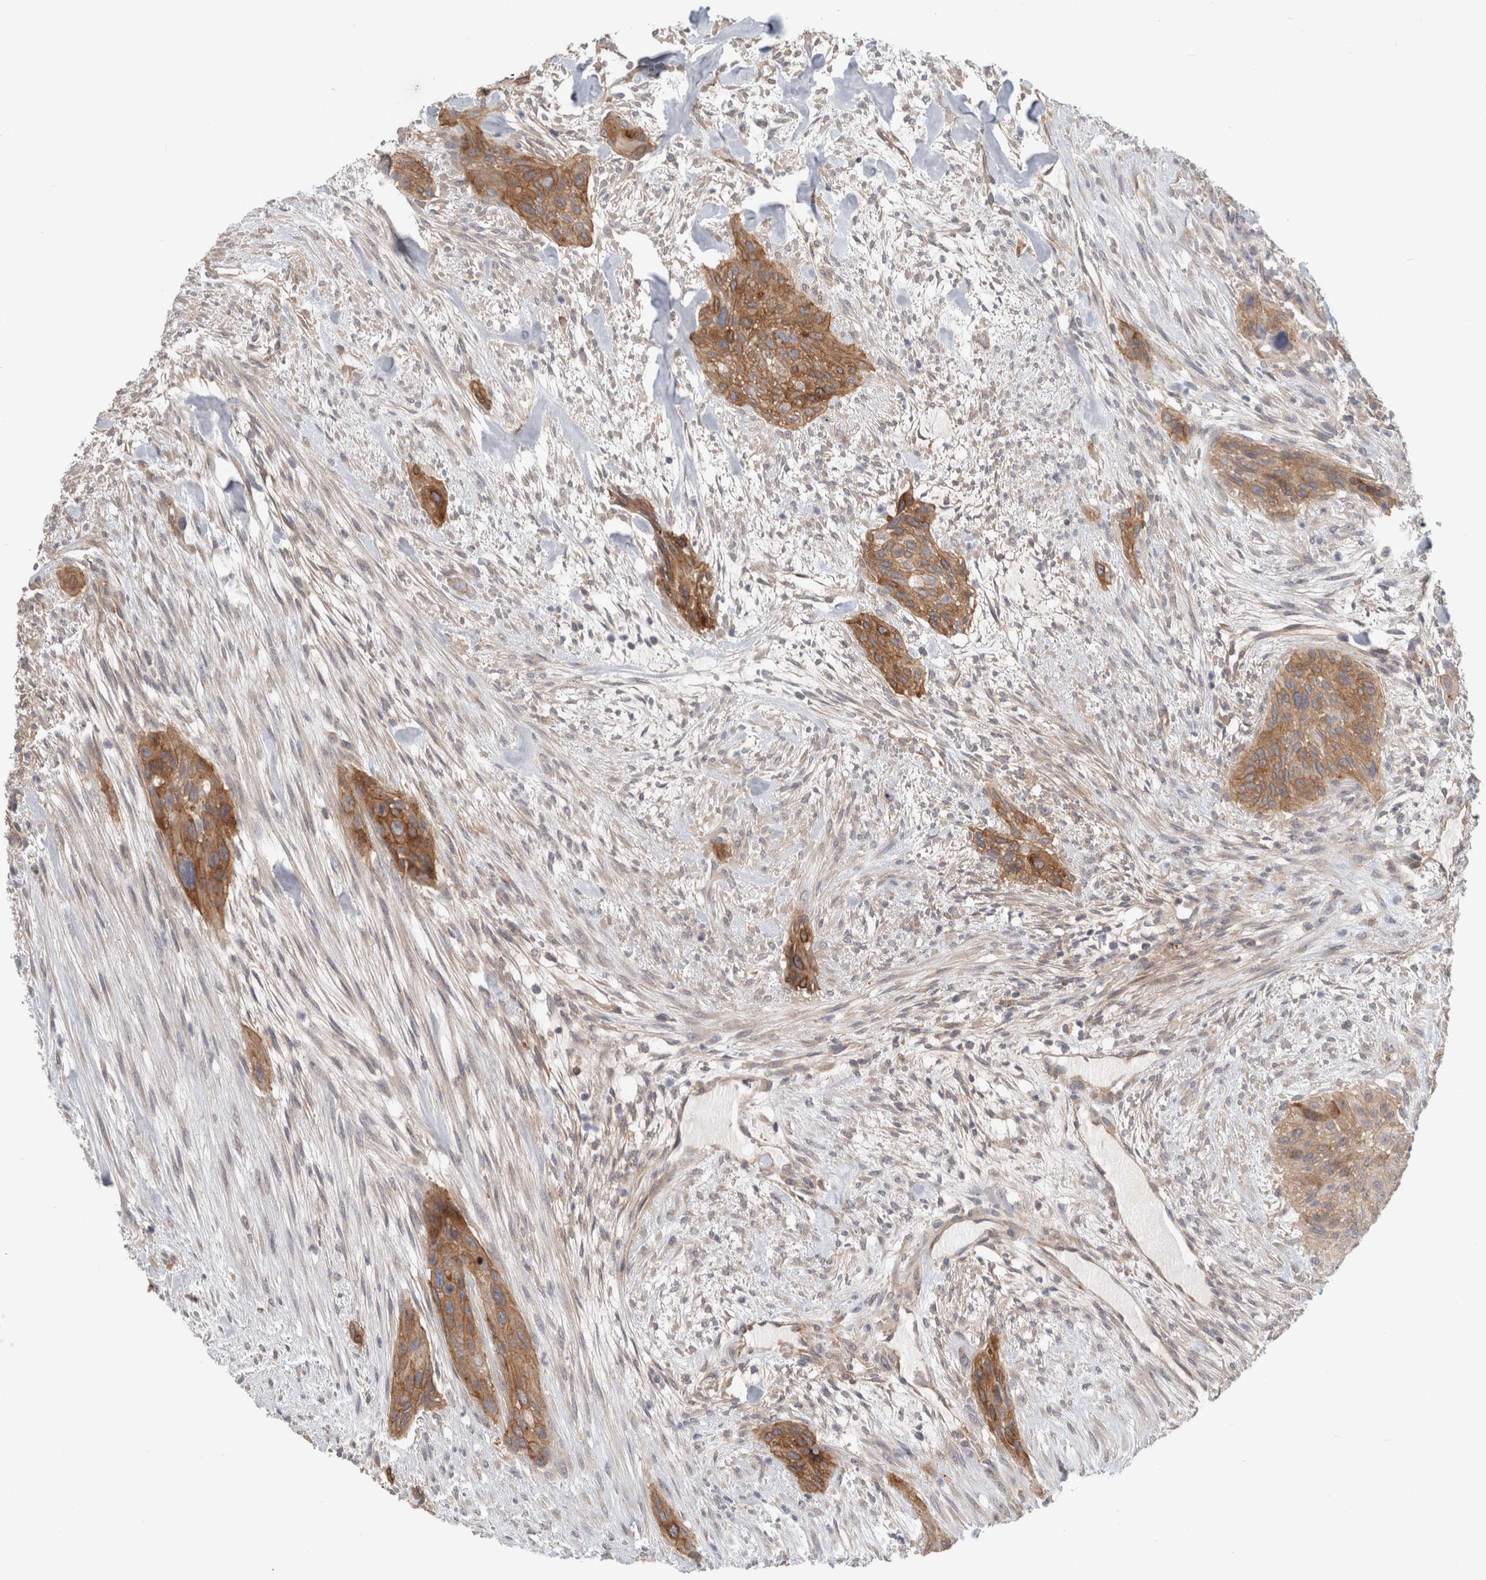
{"staining": {"intensity": "moderate", "quantity": ">75%", "location": "cytoplasmic/membranous"}, "tissue": "urothelial cancer", "cell_type": "Tumor cells", "image_type": "cancer", "snomed": [{"axis": "morphology", "description": "Urothelial carcinoma, High grade"}, {"axis": "topography", "description": "Urinary bladder"}], "caption": "A medium amount of moderate cytoplasmic/membranous staining is appreciated in approximately >75% of tumor cells in urothelial cancer tissue.", "gene": "RASAL2", "patient": {"sex": "male", "age": 35}}